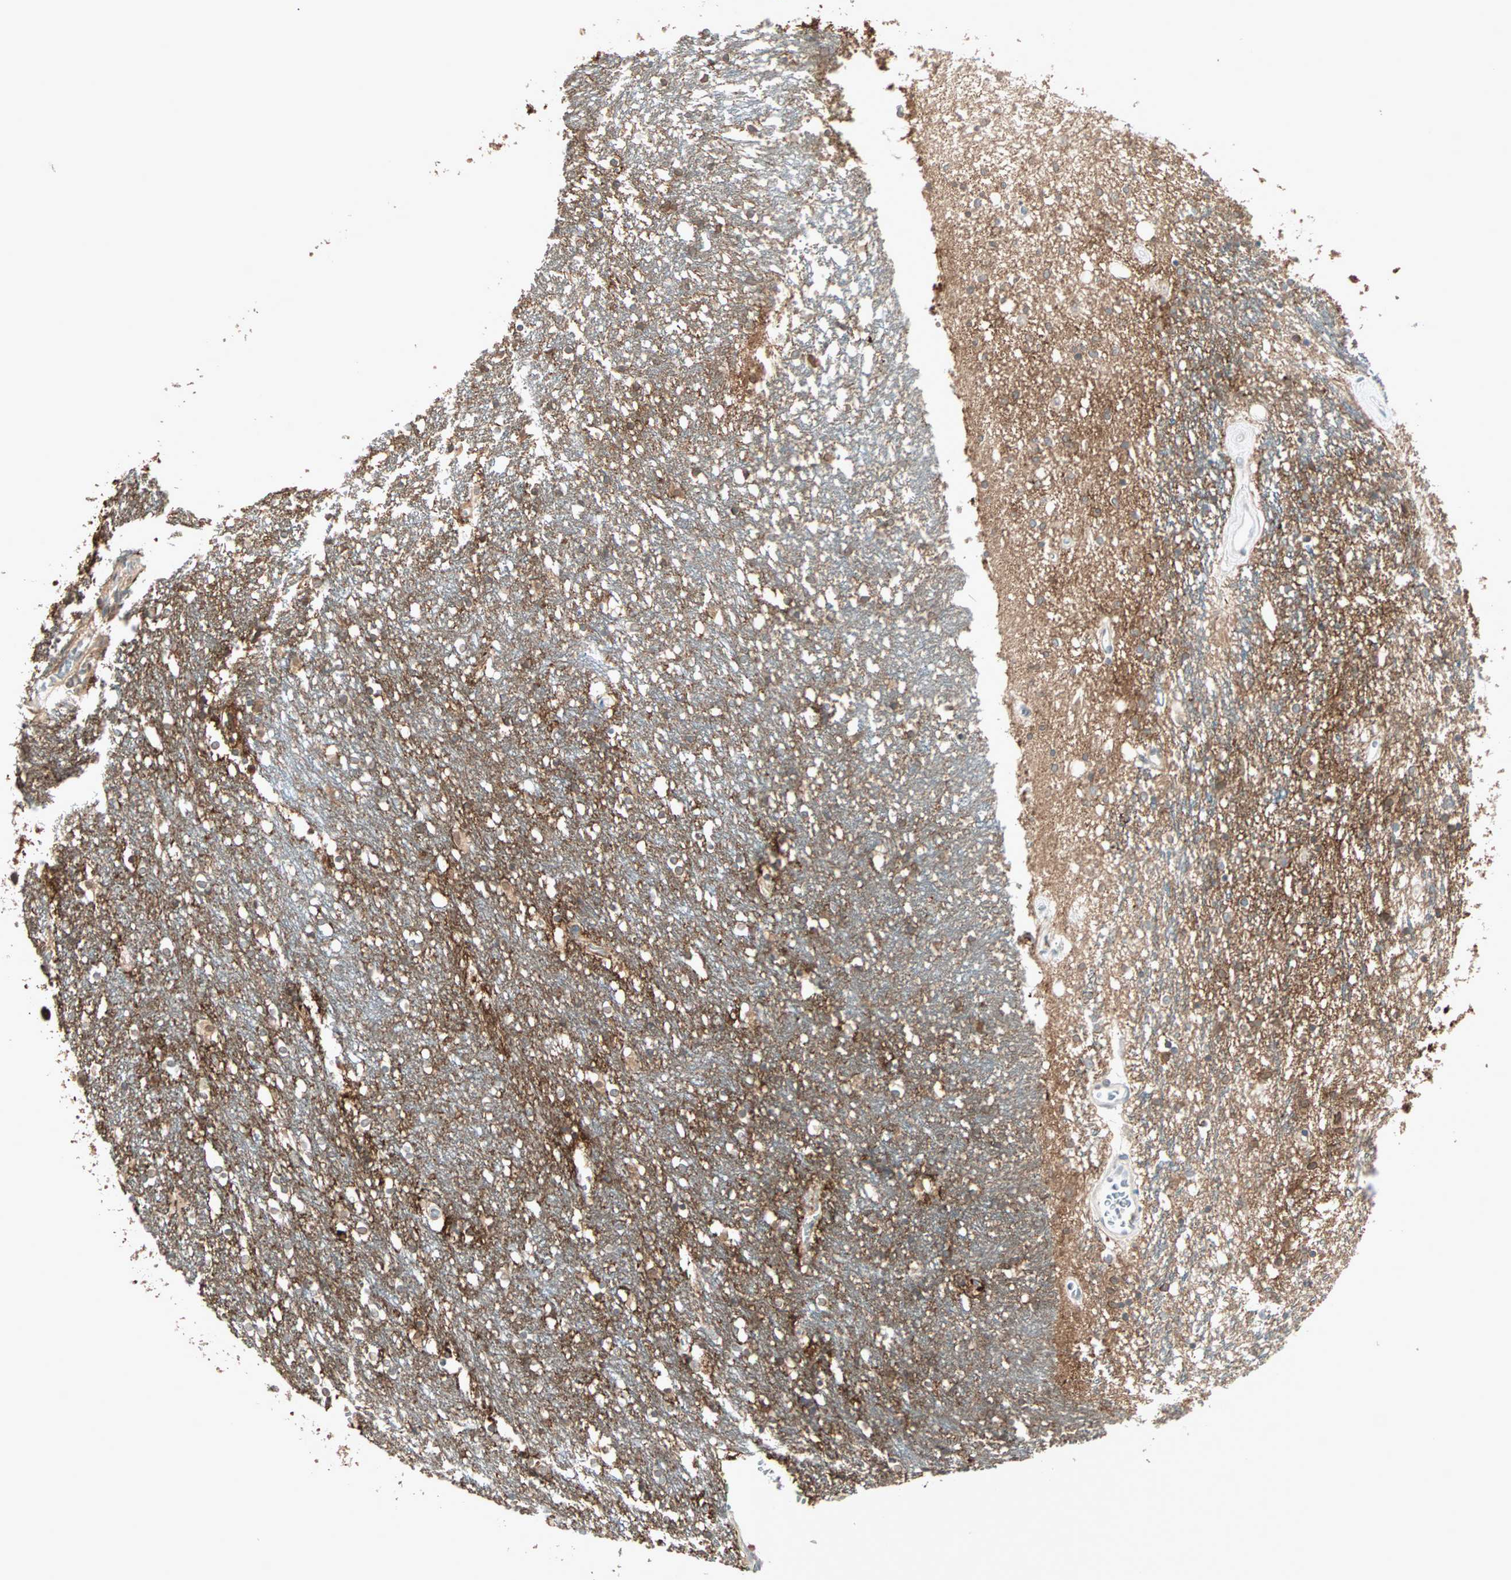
{"staining": {"intensity": "weak", "quantity": "<25%", "location": "cytoplasmic/membranous"}, "tissue": "caudate", "cell_type": "Glial cells", "image_type": "normal", "snomed": [{"axis": "morphology", "description": "Normal tissue, NOS"}, {"axis": "topography", "description": "Lateral ventricle wall"}], "caption": "IHC micrograph of unremarkable human caudate stained for a protein (brown), which reveals no staining in glial cells.", "gene": "BCAN", "patient": {"sex": "female", "age": 54}}